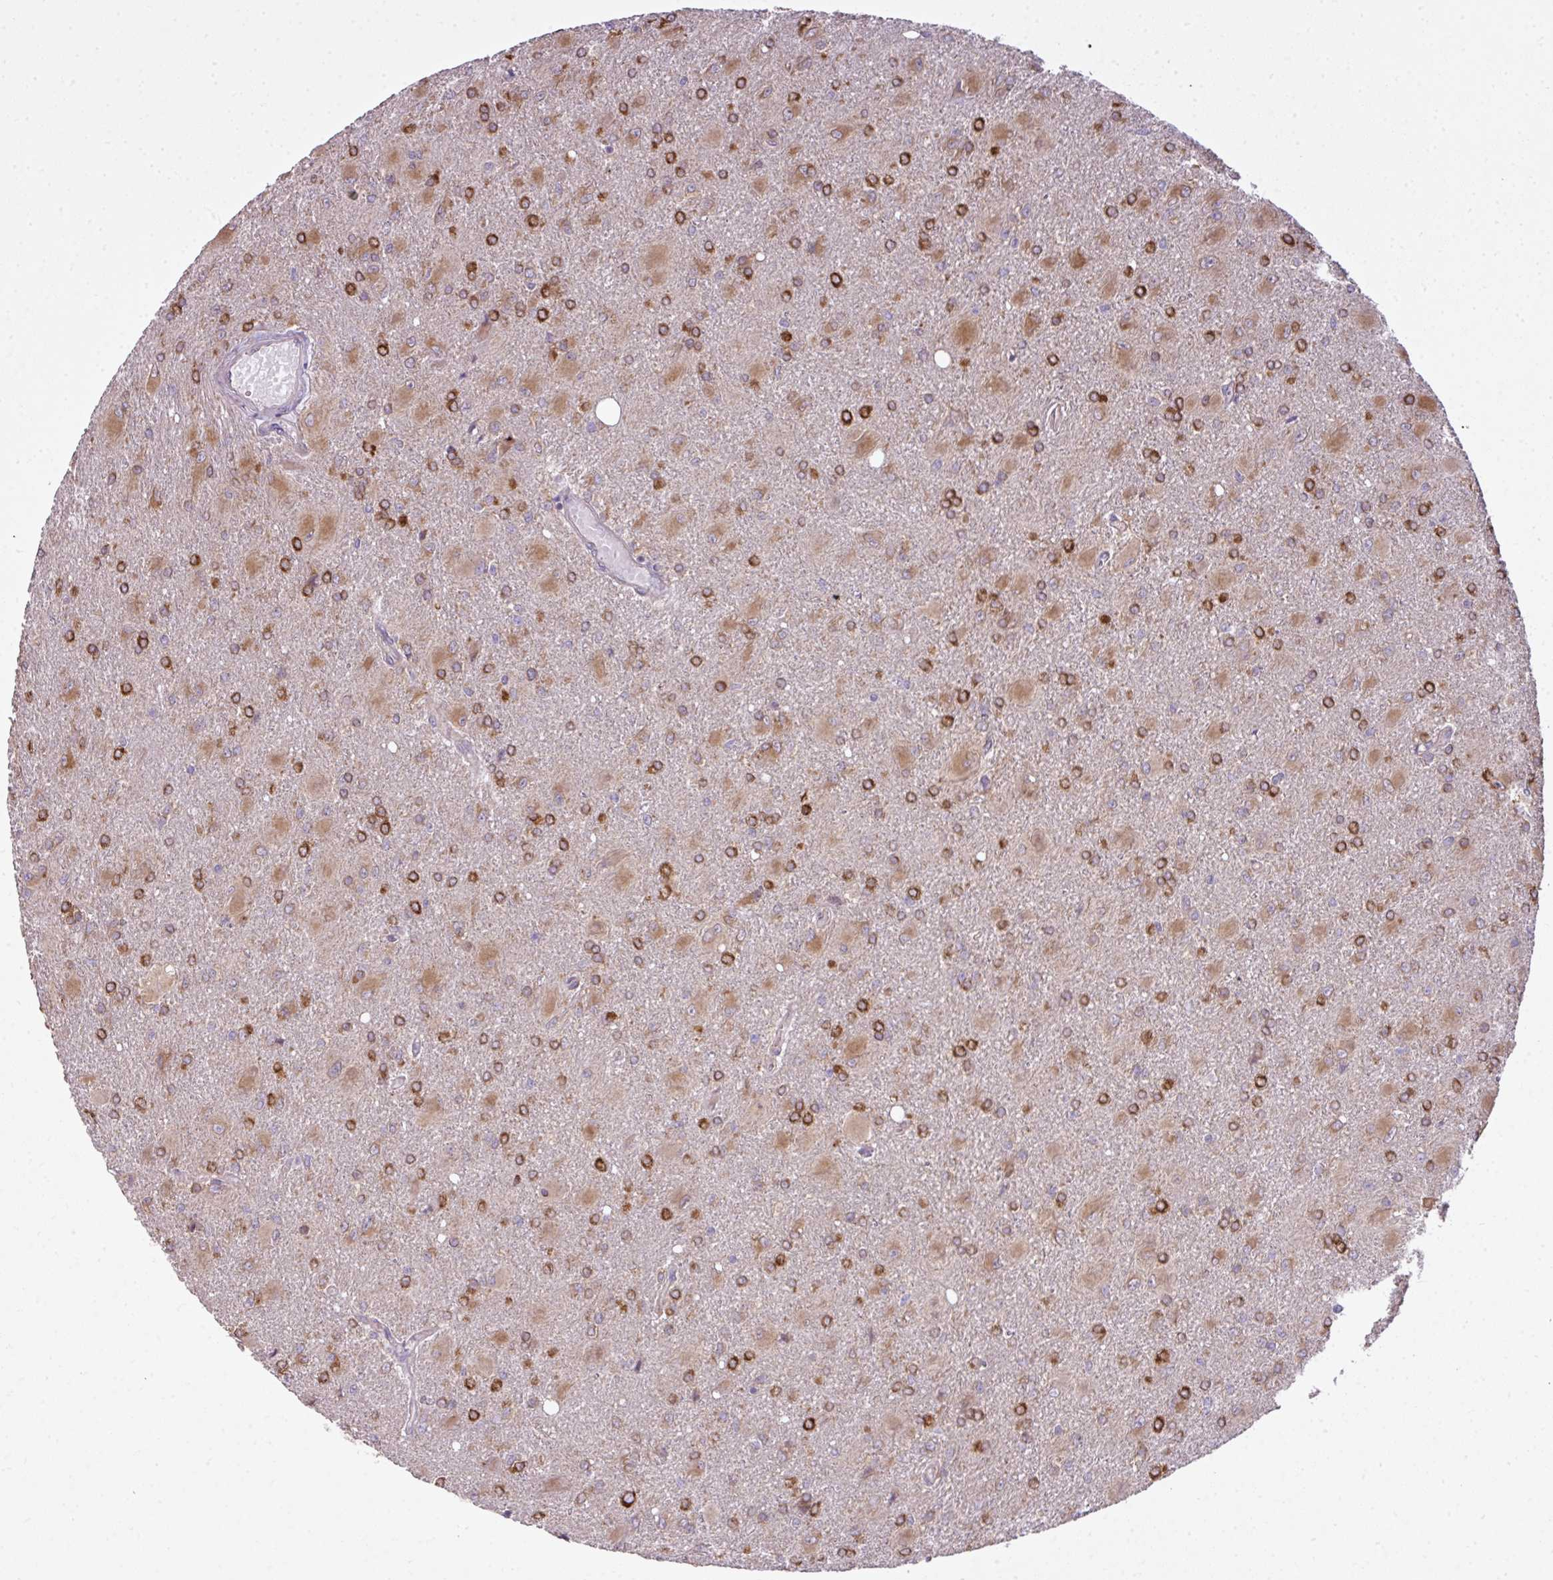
{"staining": {"intensity": "strong", "quantity": "25%-75%", "location": "cytoplasmic/membranous"}, "tissue": "glioma", "cell_type": "Tumor cells", "image_type": "cancer", "snomed": [{"axis": "morphology", "description": "Glioma, malignant, High grade"}, {"axis": "topography", "description": "Brain"}], "caption": "Protein analysis of malignant glioma (high-grade) tissue demonstrates strong cytoplasmic/membranous expression in about 25%-75% of tumor cells.", "gene": "COX18", "patient": {"sex": "male", "age": 67}}